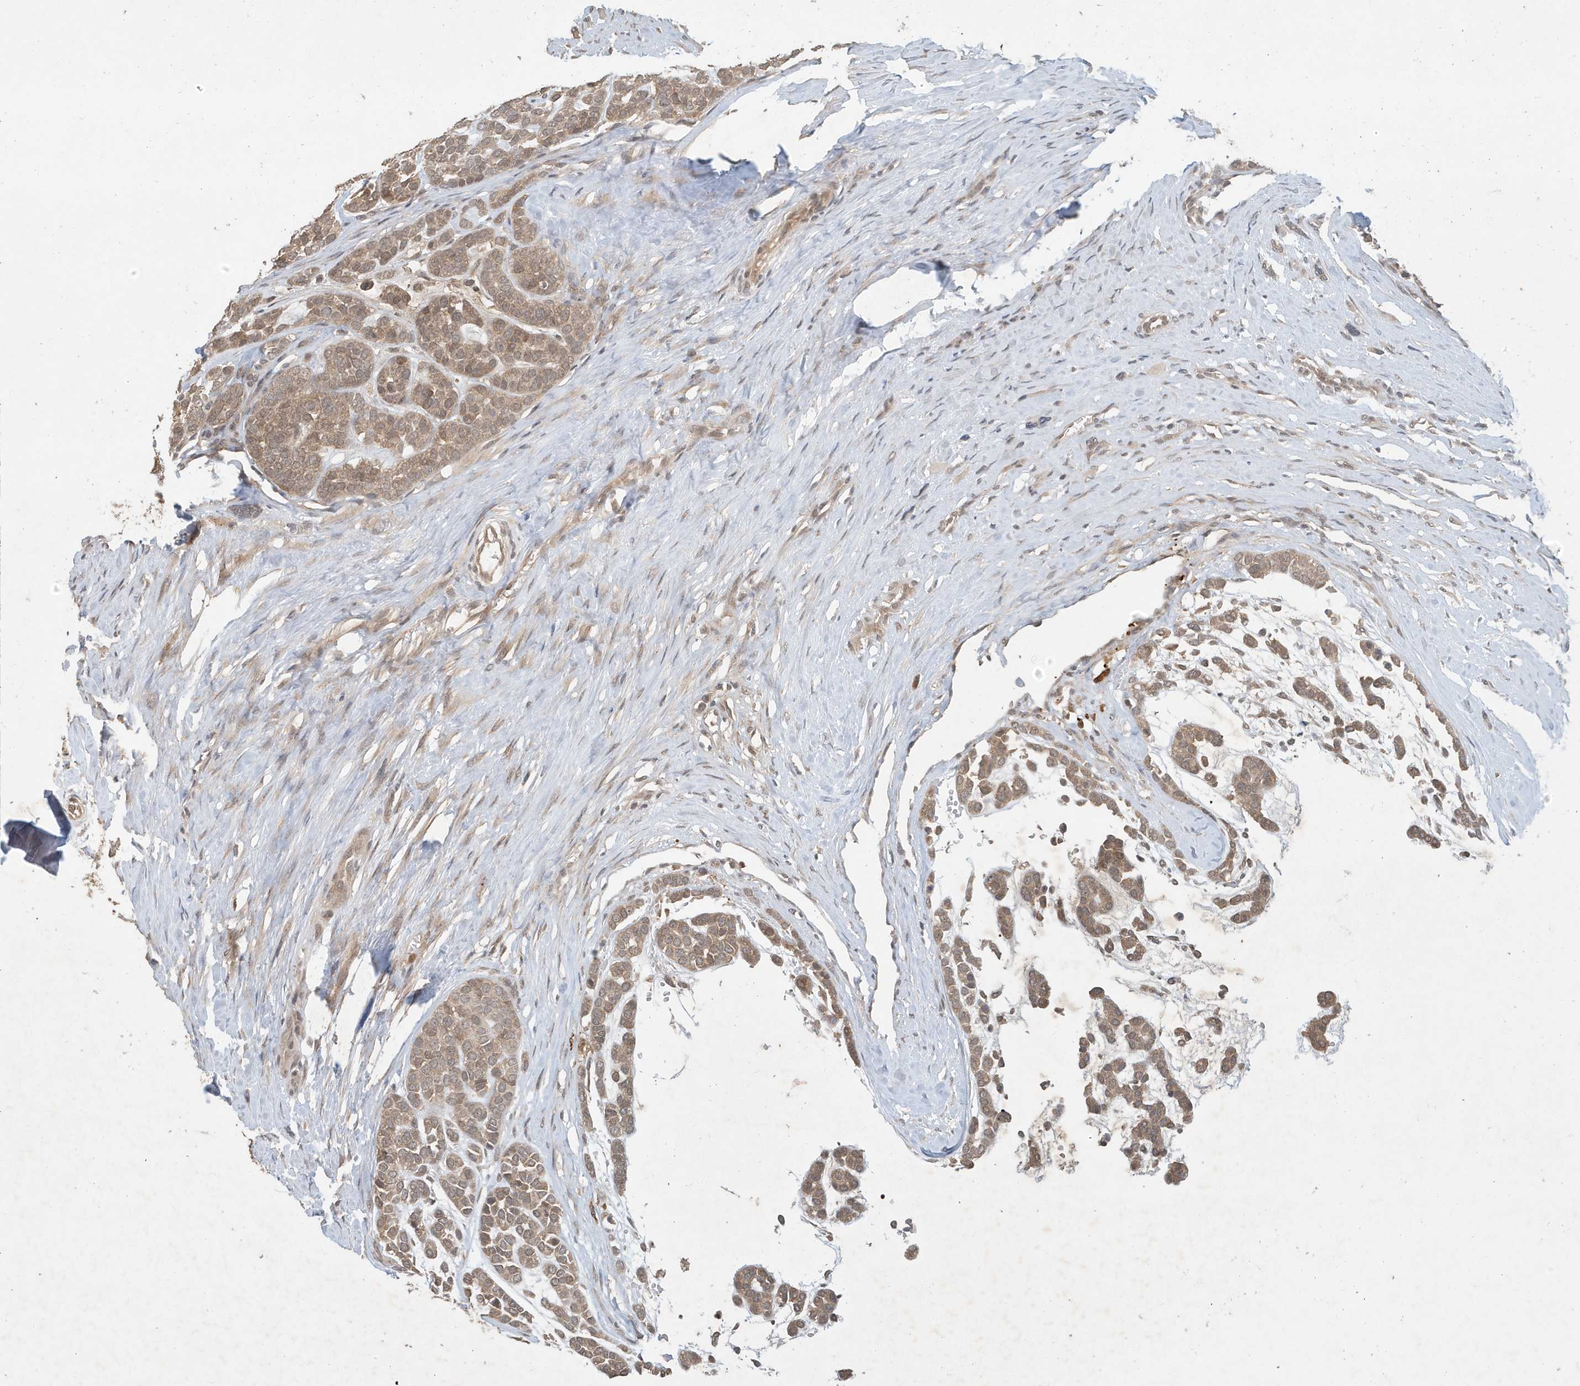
{"staining": {"intensity": "moderate", "quantity": ">75%", "location": "cytoplasmic/membranous"}, "tissue": "head and neck cancer", "cell_type": "Tumor cells", "image_type": "cancer", "snomed": [{"axis": "morphology", "description": "Adenocarcinoma, NOS"}, {"axis": "morphology", "description": "Adenoma, NOS"}, {"axis": "topography", "description": "Head-Neck"}], "caption": "This histopathology image reveals adenoma (head and neck) stained with immunohistochemistry to label a protein in brown. The cytoplasmic/membranous of tumor cells show moderate positivity for the protein. Nuclei are counter-stained blue.", "gene": "ABCB9", "patient": {"sex": "female", "age": 55}}